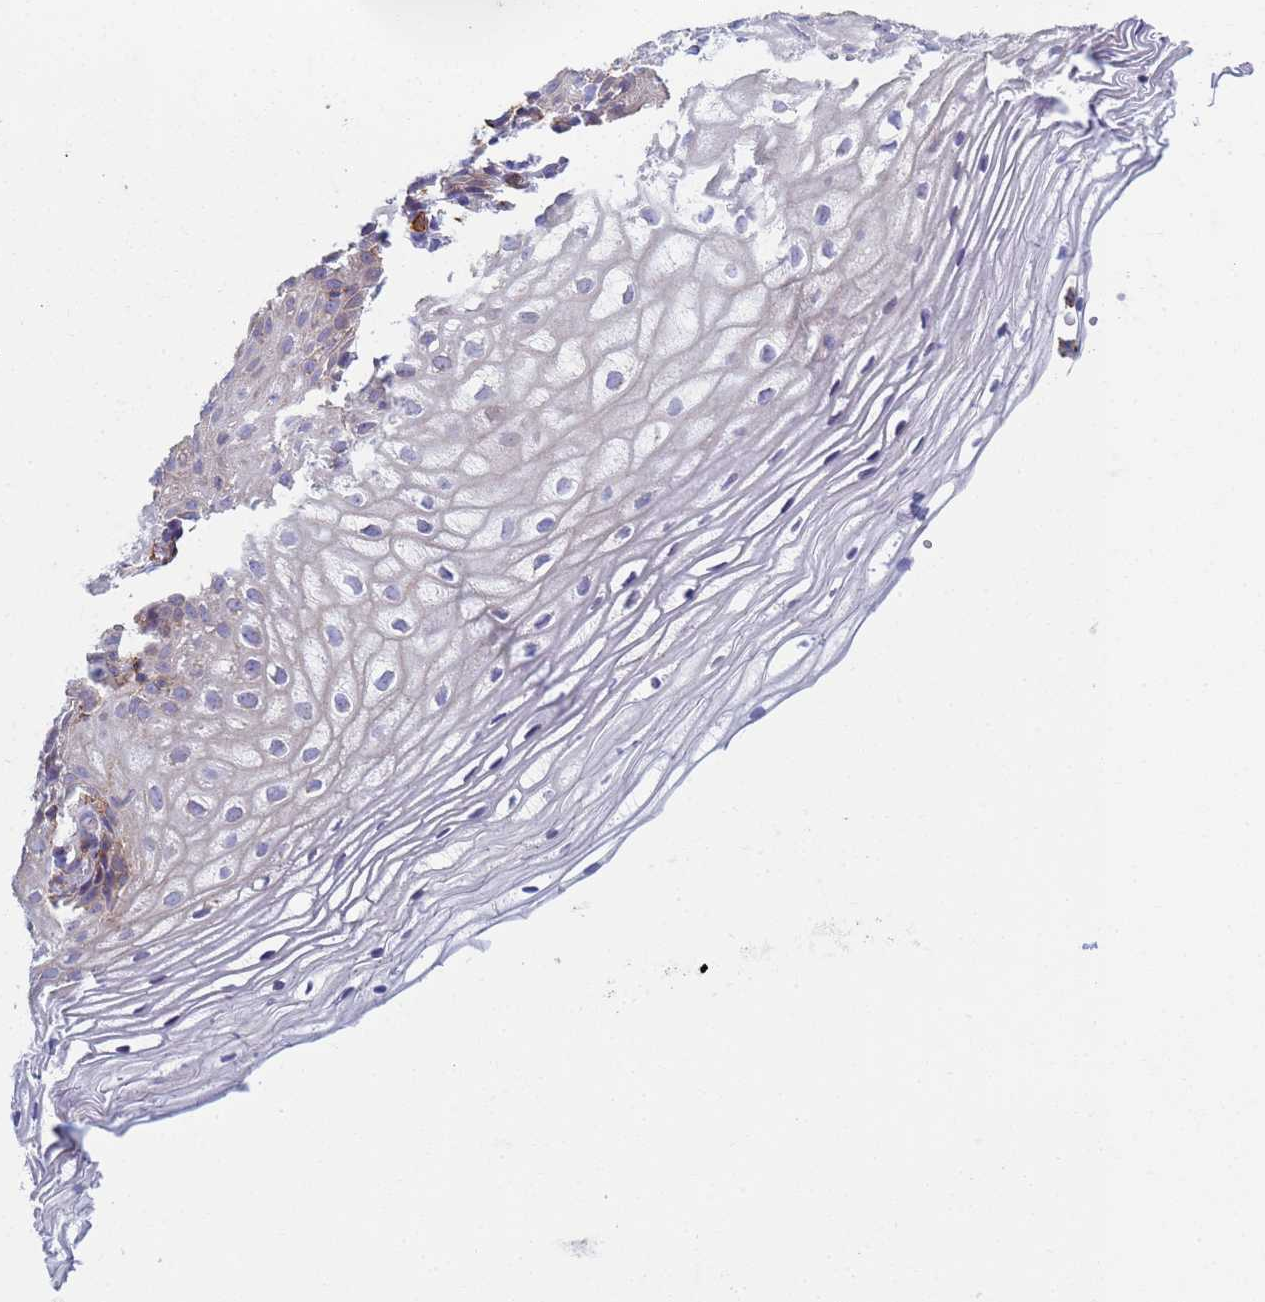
{"staining": {"intensity": "weak", "quantity": "25%-75%", "location": "cytoplasmic/membranous"}, "tissue": "vagina", "cell_type": "Squamous epithelial cells", "image_type": "normal", "snomed": [{"axis": "morphology", "description": "Normal tissue, NOS"}, {"axis": "topography", "description": "Vagina"}], "caption": "Weak cytoplasmic/membranous staining for a protein is present in about 25%-75% of squamous epithelial cells of normal vagina using immunohistochemistry (IHC).", "gene": "ZNG1A", "patient": {"sex": "female", "age": 60}}